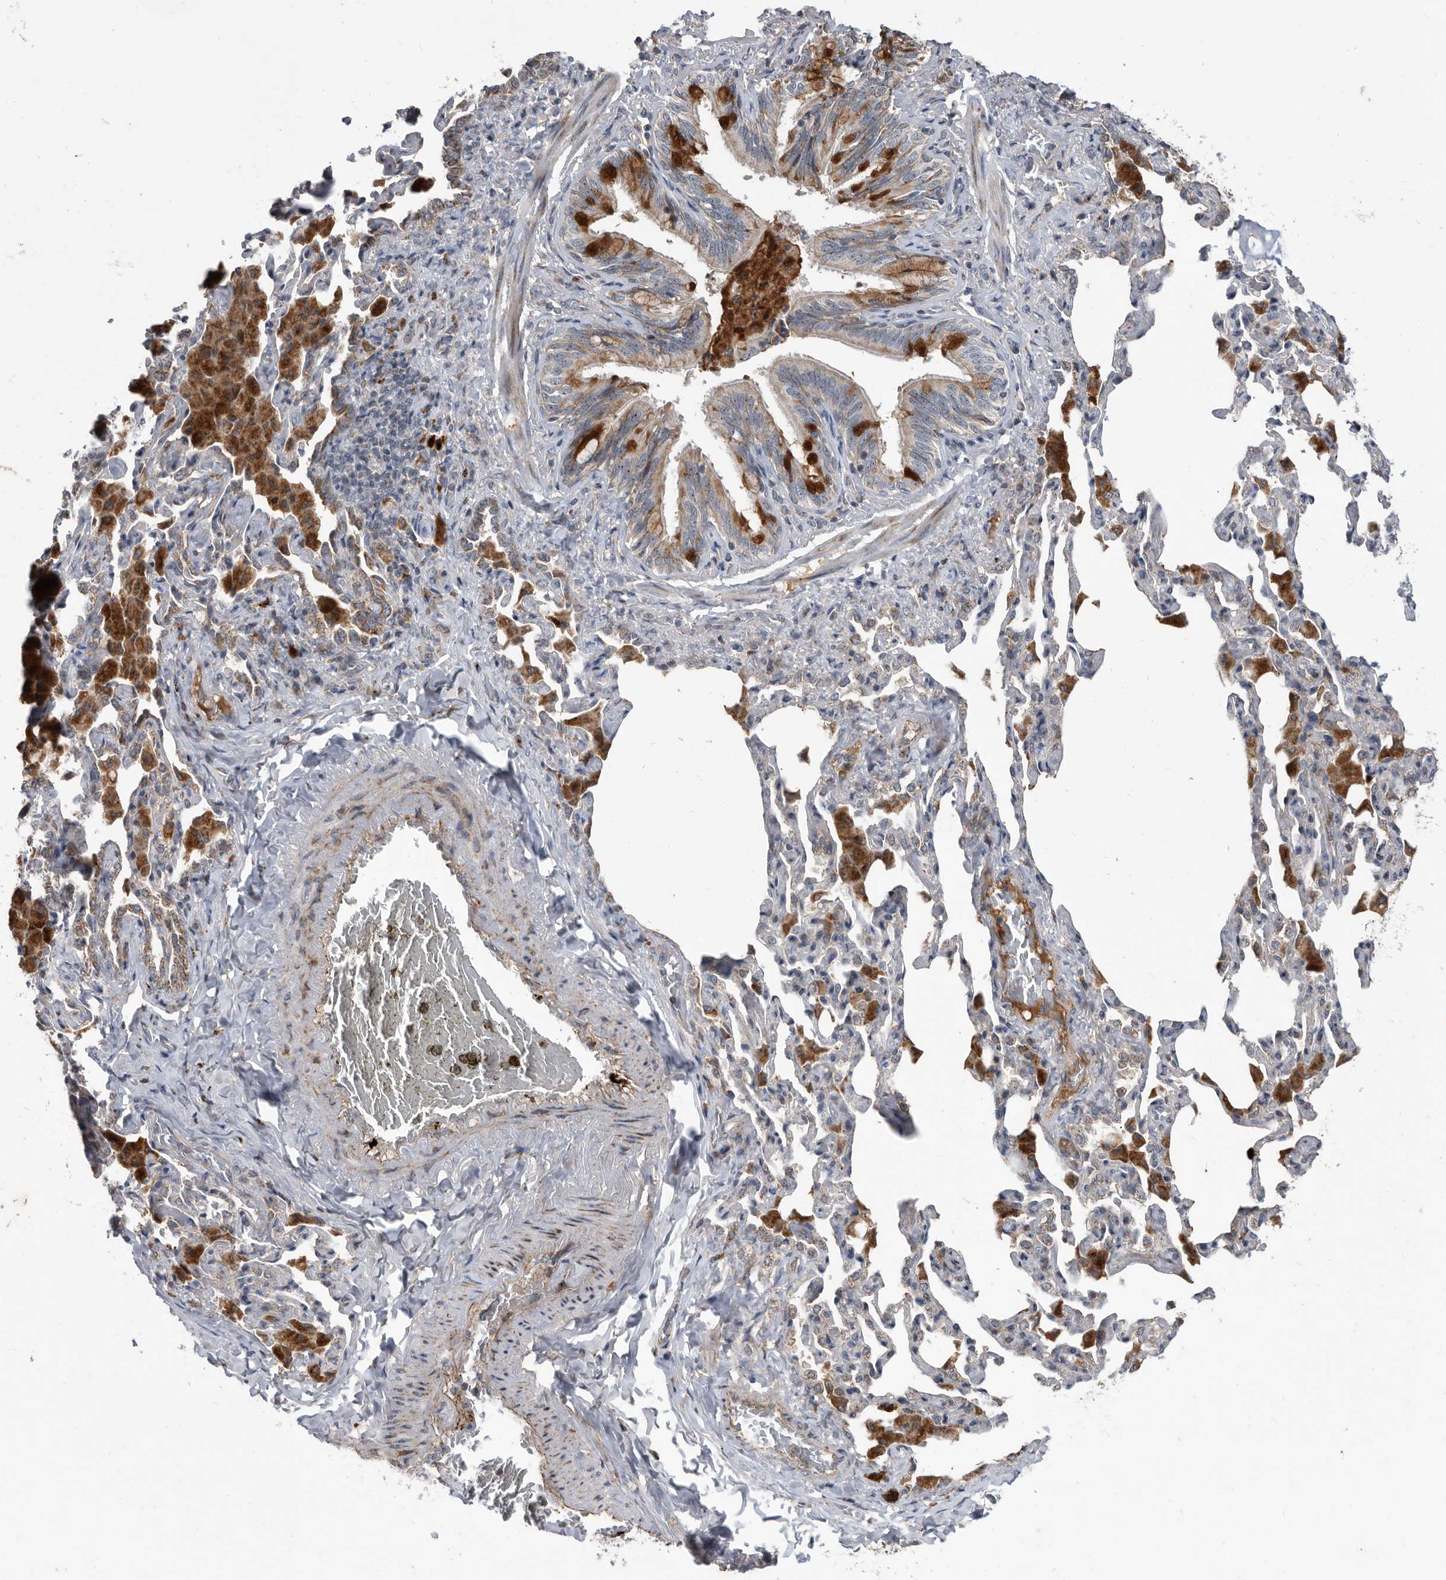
{"staining": {"intensity": "strong", "quantity": "25%-75%", "location": "cytoplasmic/membranous"}, "tissue": "bronchus", "cell_type": "Respiratory epithelial cells", "image_type": "normal", "snomed": [{"axis": "morphology", "description": "Normal tissue, NOS"}, {"axis": "morphology", "description": "Inflammation, NOS"}, {"axis": "topography", "description": "Lung"}], "caption": "IHC image of normal bronchus: human bronchus stained using immunohistochemistry shows high levels of strong protein expression localized specifically in the cytoplasmic/membranous of respiratory epithelial cells, appearing as a cytoplasmic/membranous brown color.", "gene": "PI15", "patient": {"sex": "female", "age": 46}}